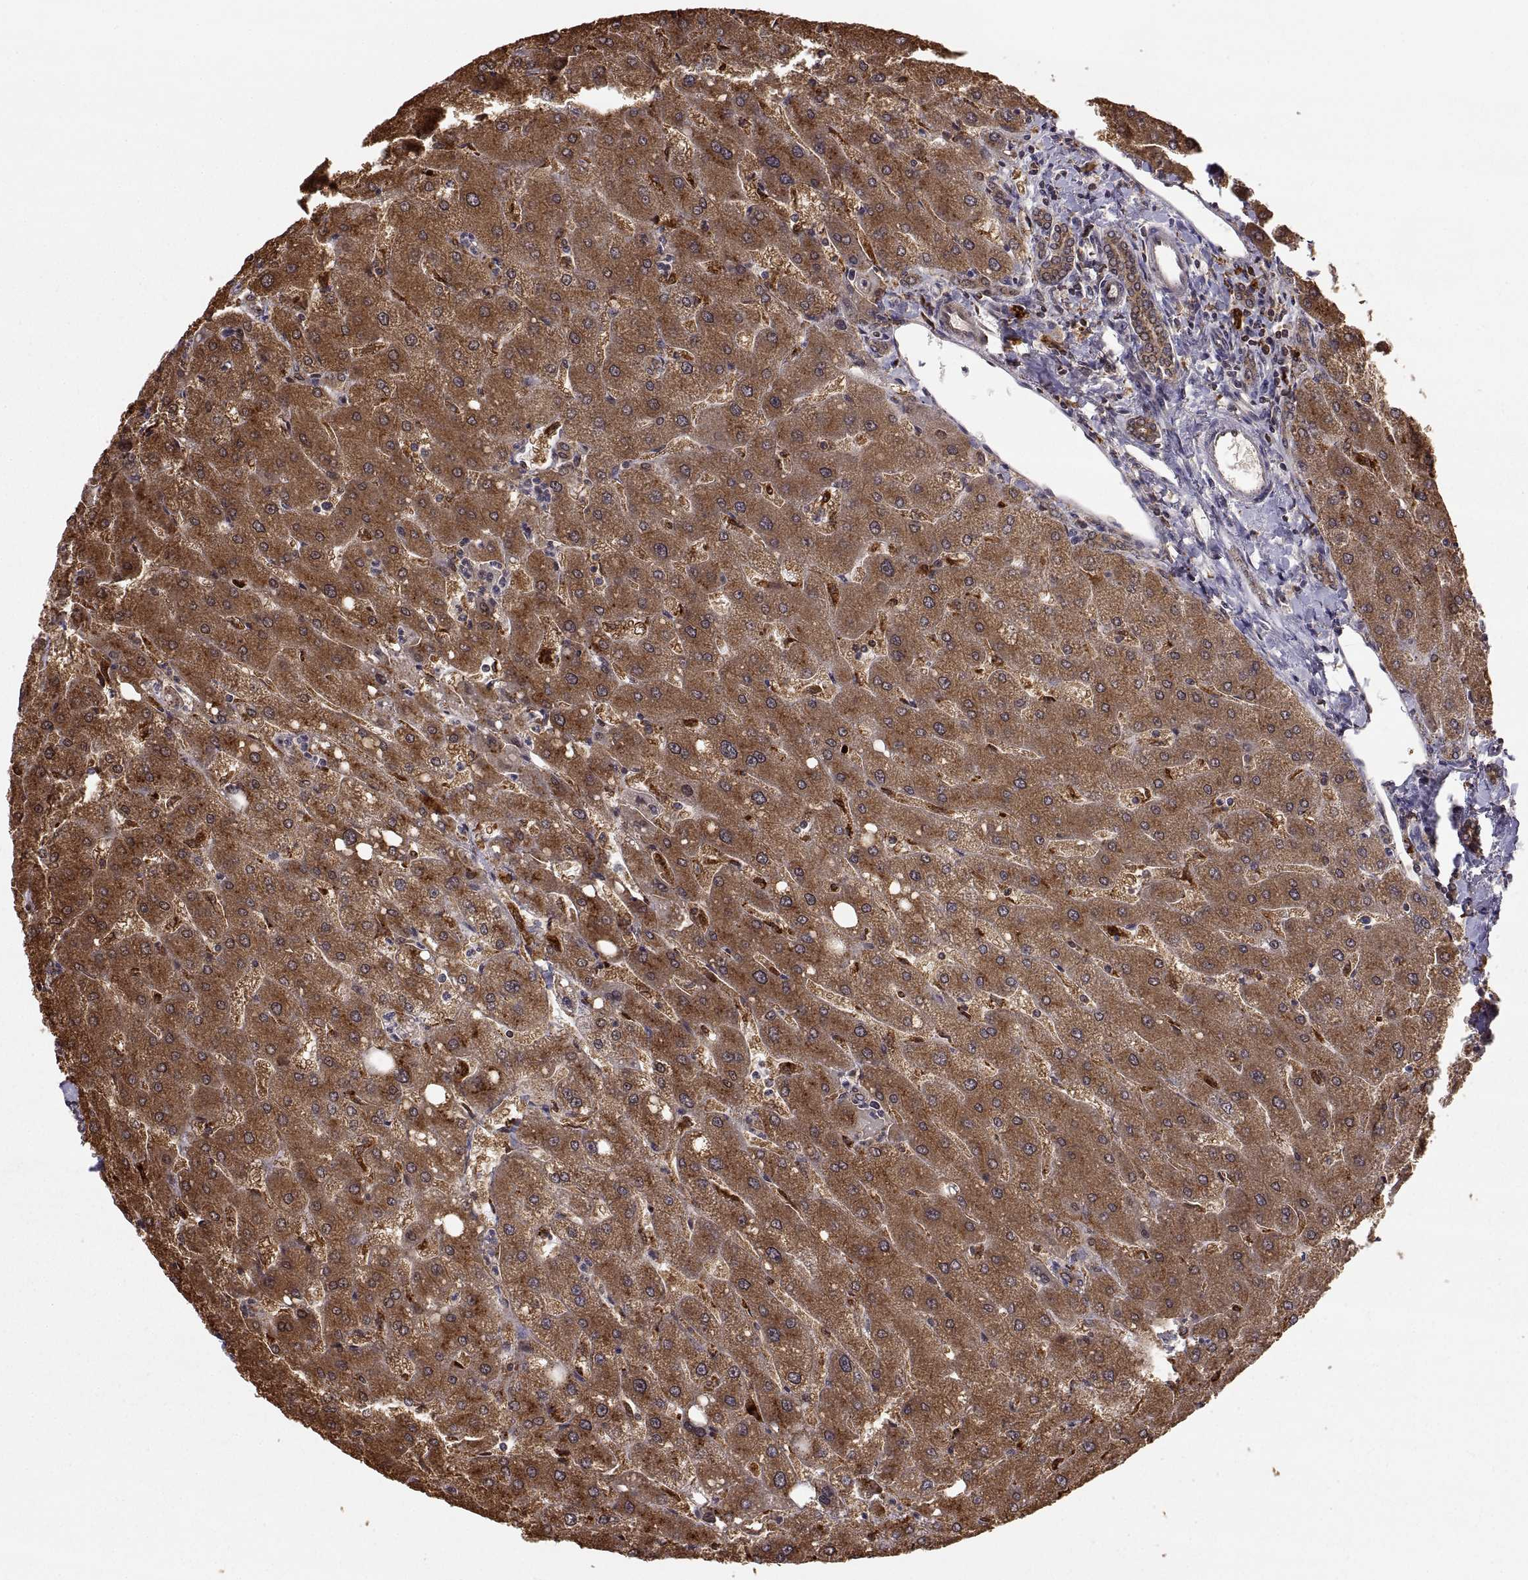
{"staining": {"intensity": "weak", "quantity": ">75%", "location": "cytoplasmic/membranous"}, "tissue": "liver", "cell_type": "Cholangiocytes", "image_type": "normal", "snomed": [{"axis": "morphology", "description": "Normal tissue, NOS"}, {"axis": "topography", "description": "Liver"}], "caption": "Brown immunohistochemical staining in normal liver displays weak cytoplasmic/membranous positivity in approximately >75% of cholangiocytes. Nuclei are stained in blue.", "gene": "PSMC2", "patient": {"sex": "male", "age": 67}}